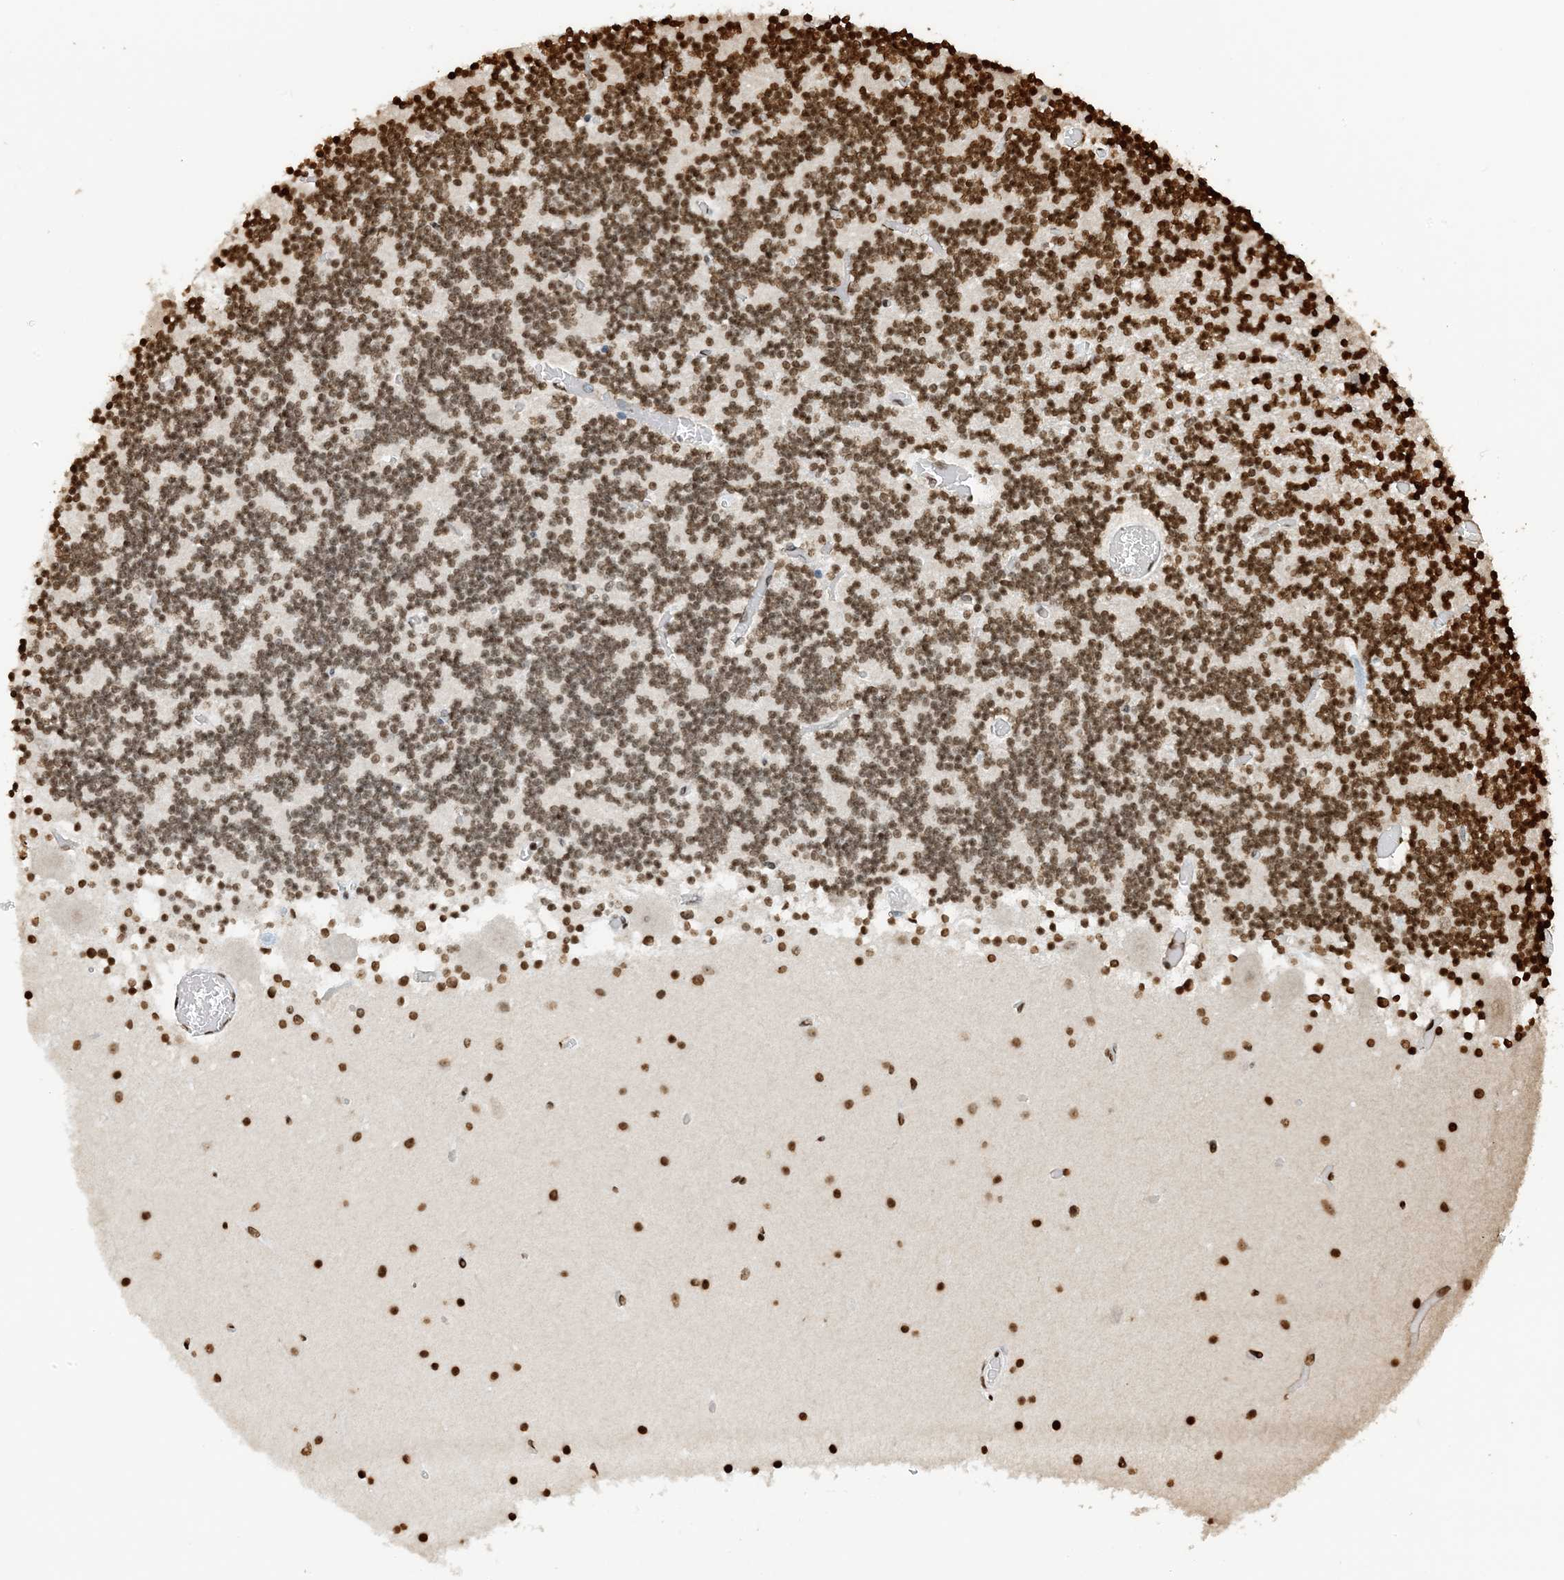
{"staining": {"intensity": "moderate", "quantity": ">75%", "location": "nuclear"}, "tissue": "cerebellum", "cell_type": "Cells in granular layer", "image_type": "normal", "snomed": [{"axis": "morphology", "description": "Normal tissue, NOS"}, {"axis": "topography", "description": "Cerebellum"}], "caption": "This histopathology image shows IHC staining of benign human cerebellum, with medium moderate nuclear expression in approximately >75% of cells in granular layer.", "gene": "H3", "patient": {"sex": "female", "age": 28}}